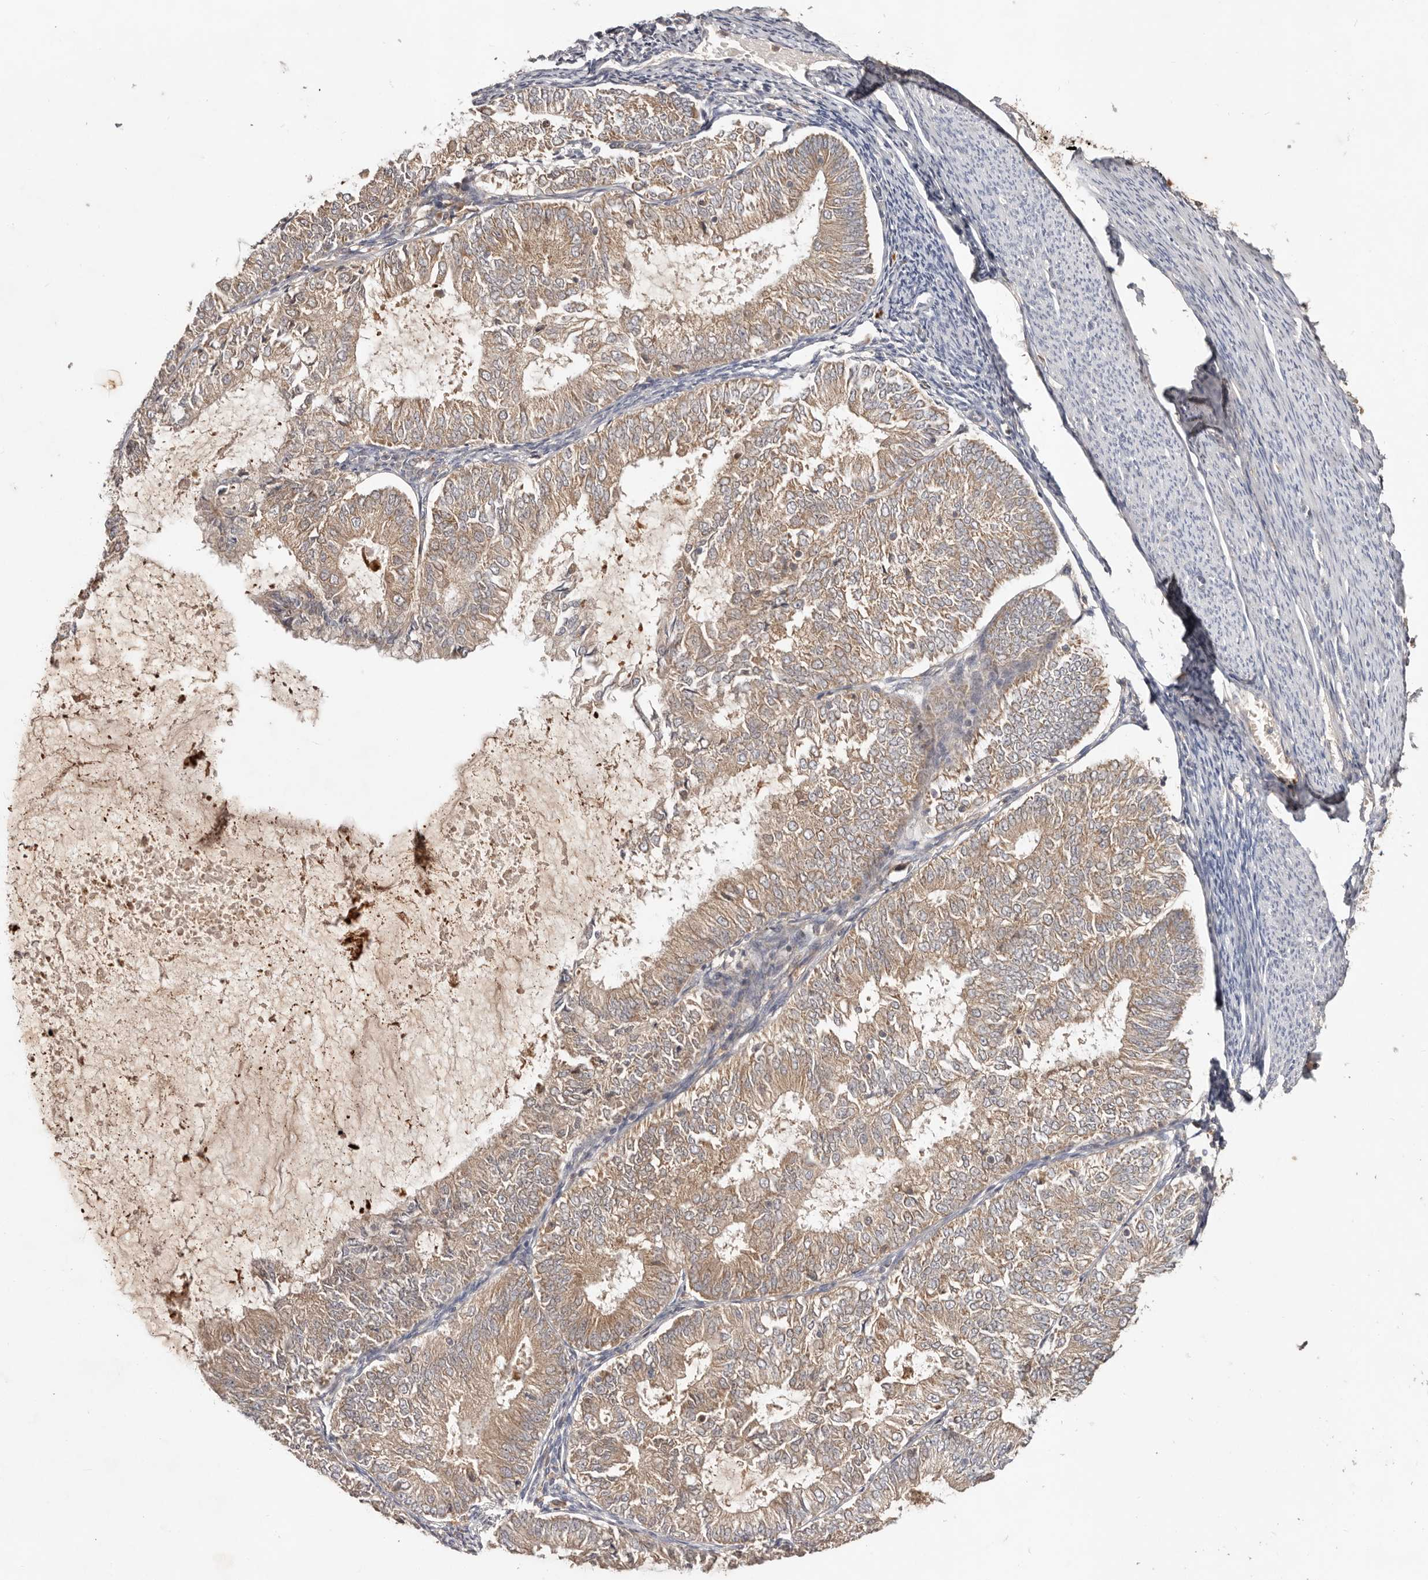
{"staining": {"intensity": "weak", "quantity": ">75%", "location": "cytoplasmic/membranous"}, "tissue": "endometrial cancer", "cell_type": "Tumor cells", "image_type": "cancer", "snomed": [{"axis": "morphology", "description": "Adenocarcinoma, NOS"}, {"axis": "topography", "description": "Endometrium"}], "caption": "Protein analysis of adenocarcinoma (endometrial) tissue shows weak cytoplasmic/membranous positivity in approximately >75% of tumor cells. The staining is performed using DAB (3,3'-diaminobenzidine) brown chromogen to label protein expression. The nuclei are counter-stained blue using hematoxylin.", "gene": "PKIB", "patient": {"sex": "female", "age": 57}}